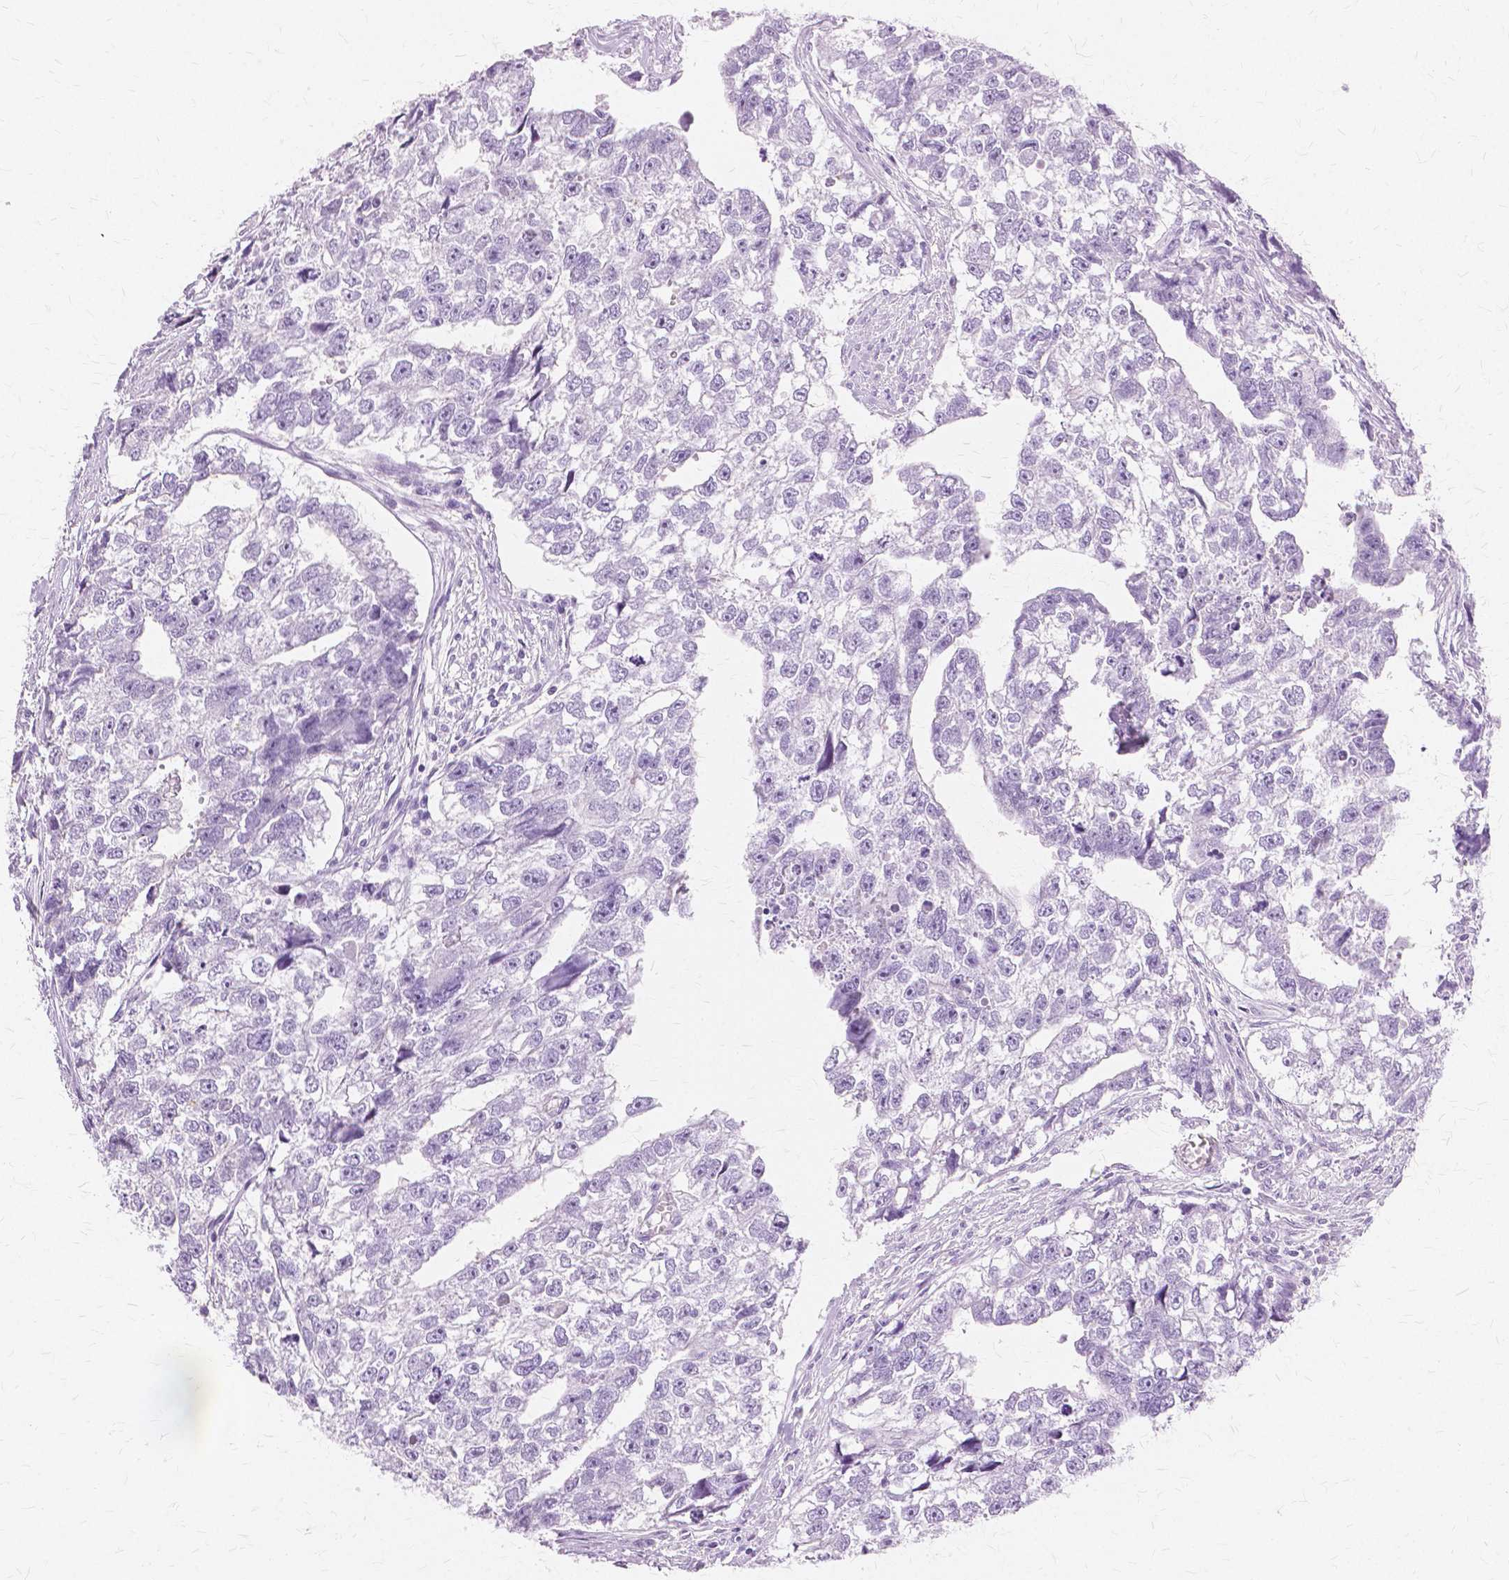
{"staining": {"intensity": "negative", "quantity": "none", "location": "none"}, "tissue": "testis cancer", "cell_type": "Tumor cells", "image_type": "cancer", "snomed": [{"axis": "morphology", "description": "Carcinoma, Embryonal, NOS"}, {"axis": "morphology", "description": "Teratoma, malignant, NOS"}, {"axis": "topography", "description": "Testis"}], "caption": "An image of human testis cancer is negative for staining in tumor cells.", "gene": "TGM1", "patient": {"sex": "male", "age": 44}}